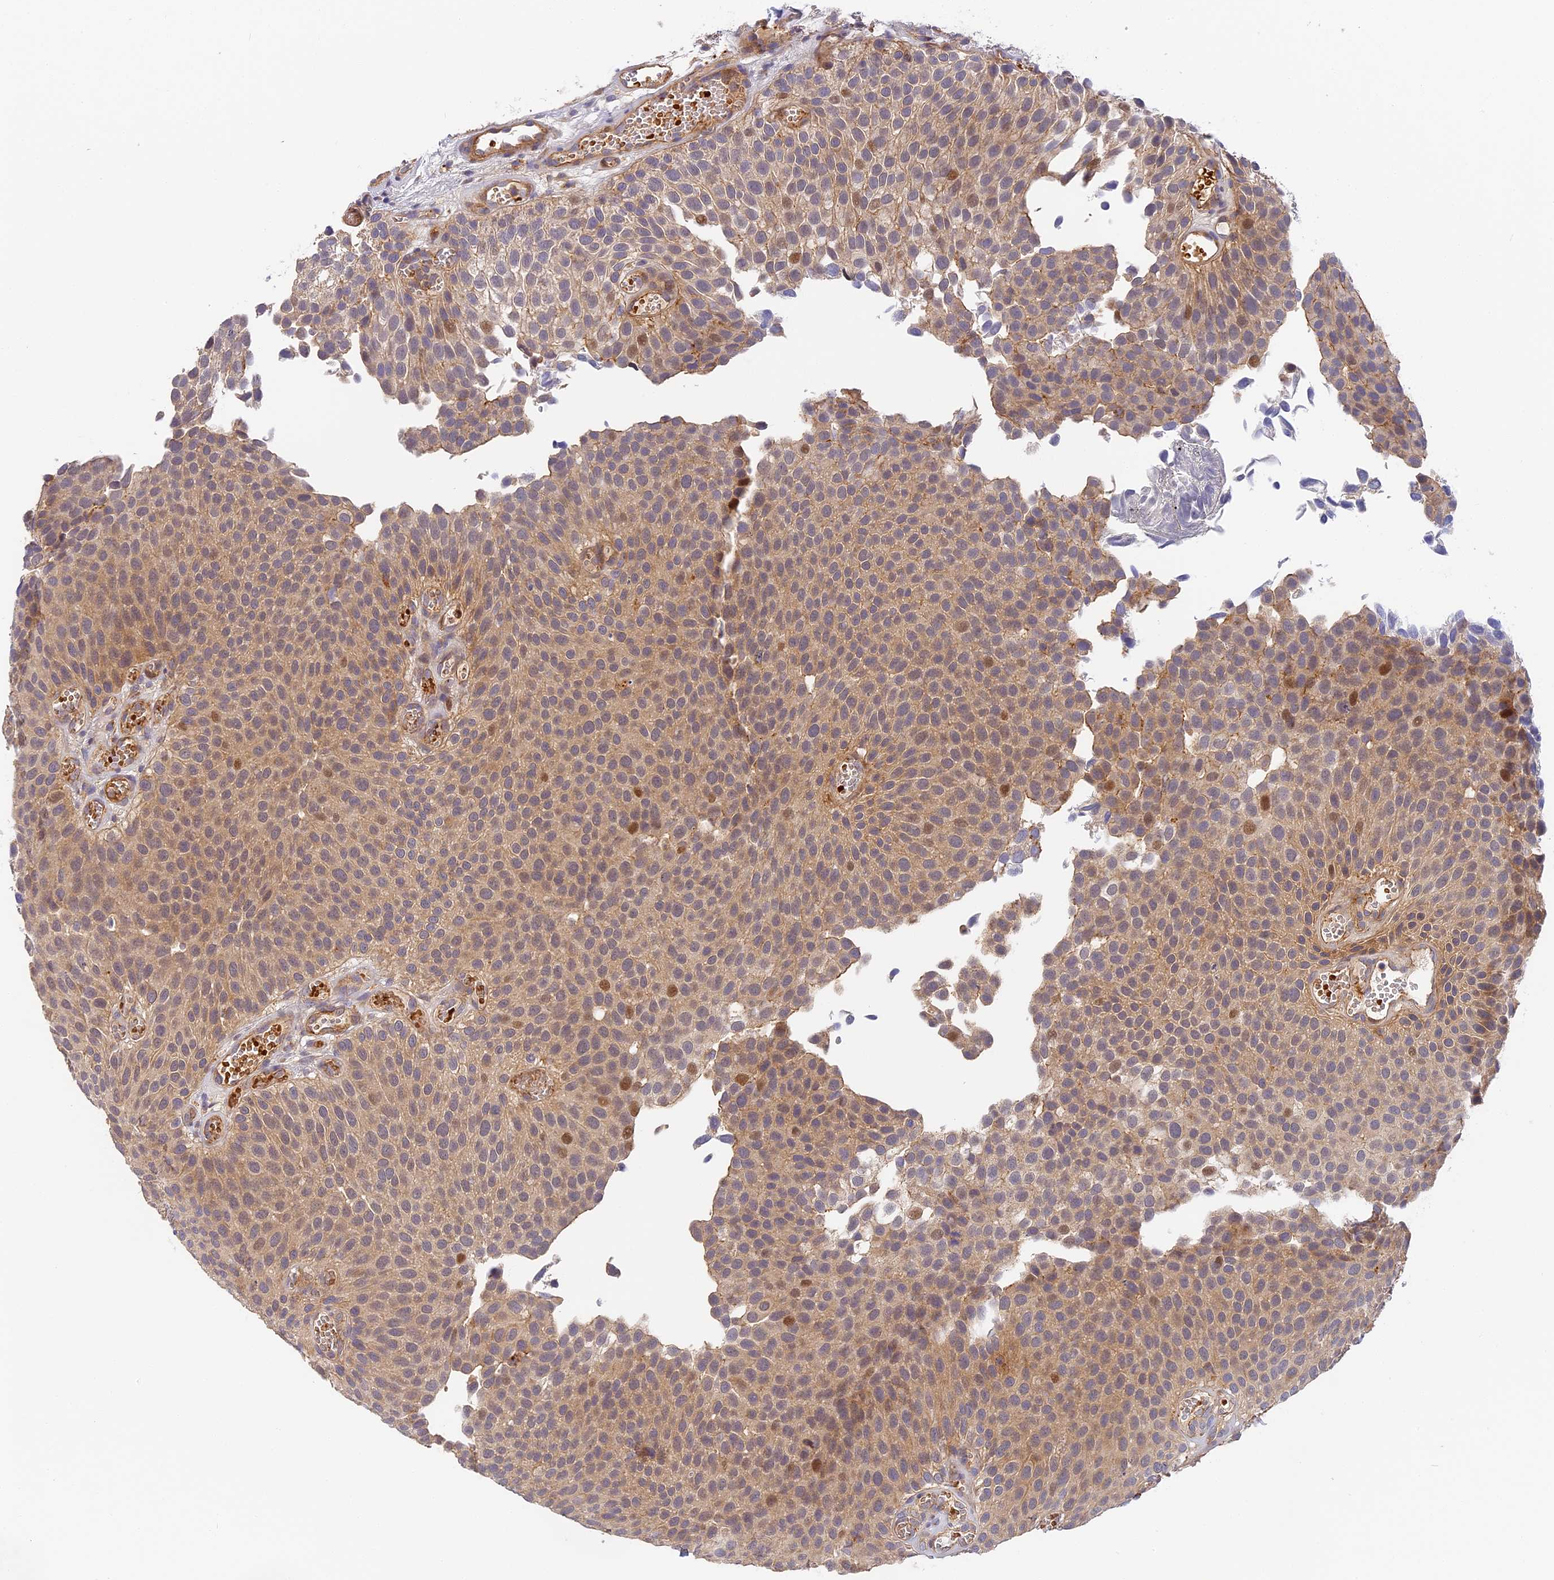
{"staining": {"intensity": "moderate", "quantity": "<25%", "location": "cytoplasmic/membranous,nuclear"}, "tissue": "urothelial cancer", "cell_type": "Tumor cells", "image_type": "cancer", "snomed": [{"axis": "morphology", "description": "Urothelial carcinoma, Low grade"}, {"axis": "topography", "description": "Urinary bladder"}], "caption": "This is an image of immunohistochemistry (IHC) staining of low-grade urothelial carcinoma, which shows moderate positivity in the cytoplasmic/membranous and nuclear of tumor cells.", "gene": "MISP3", "patient": {"sex": "male", "age": 89}}